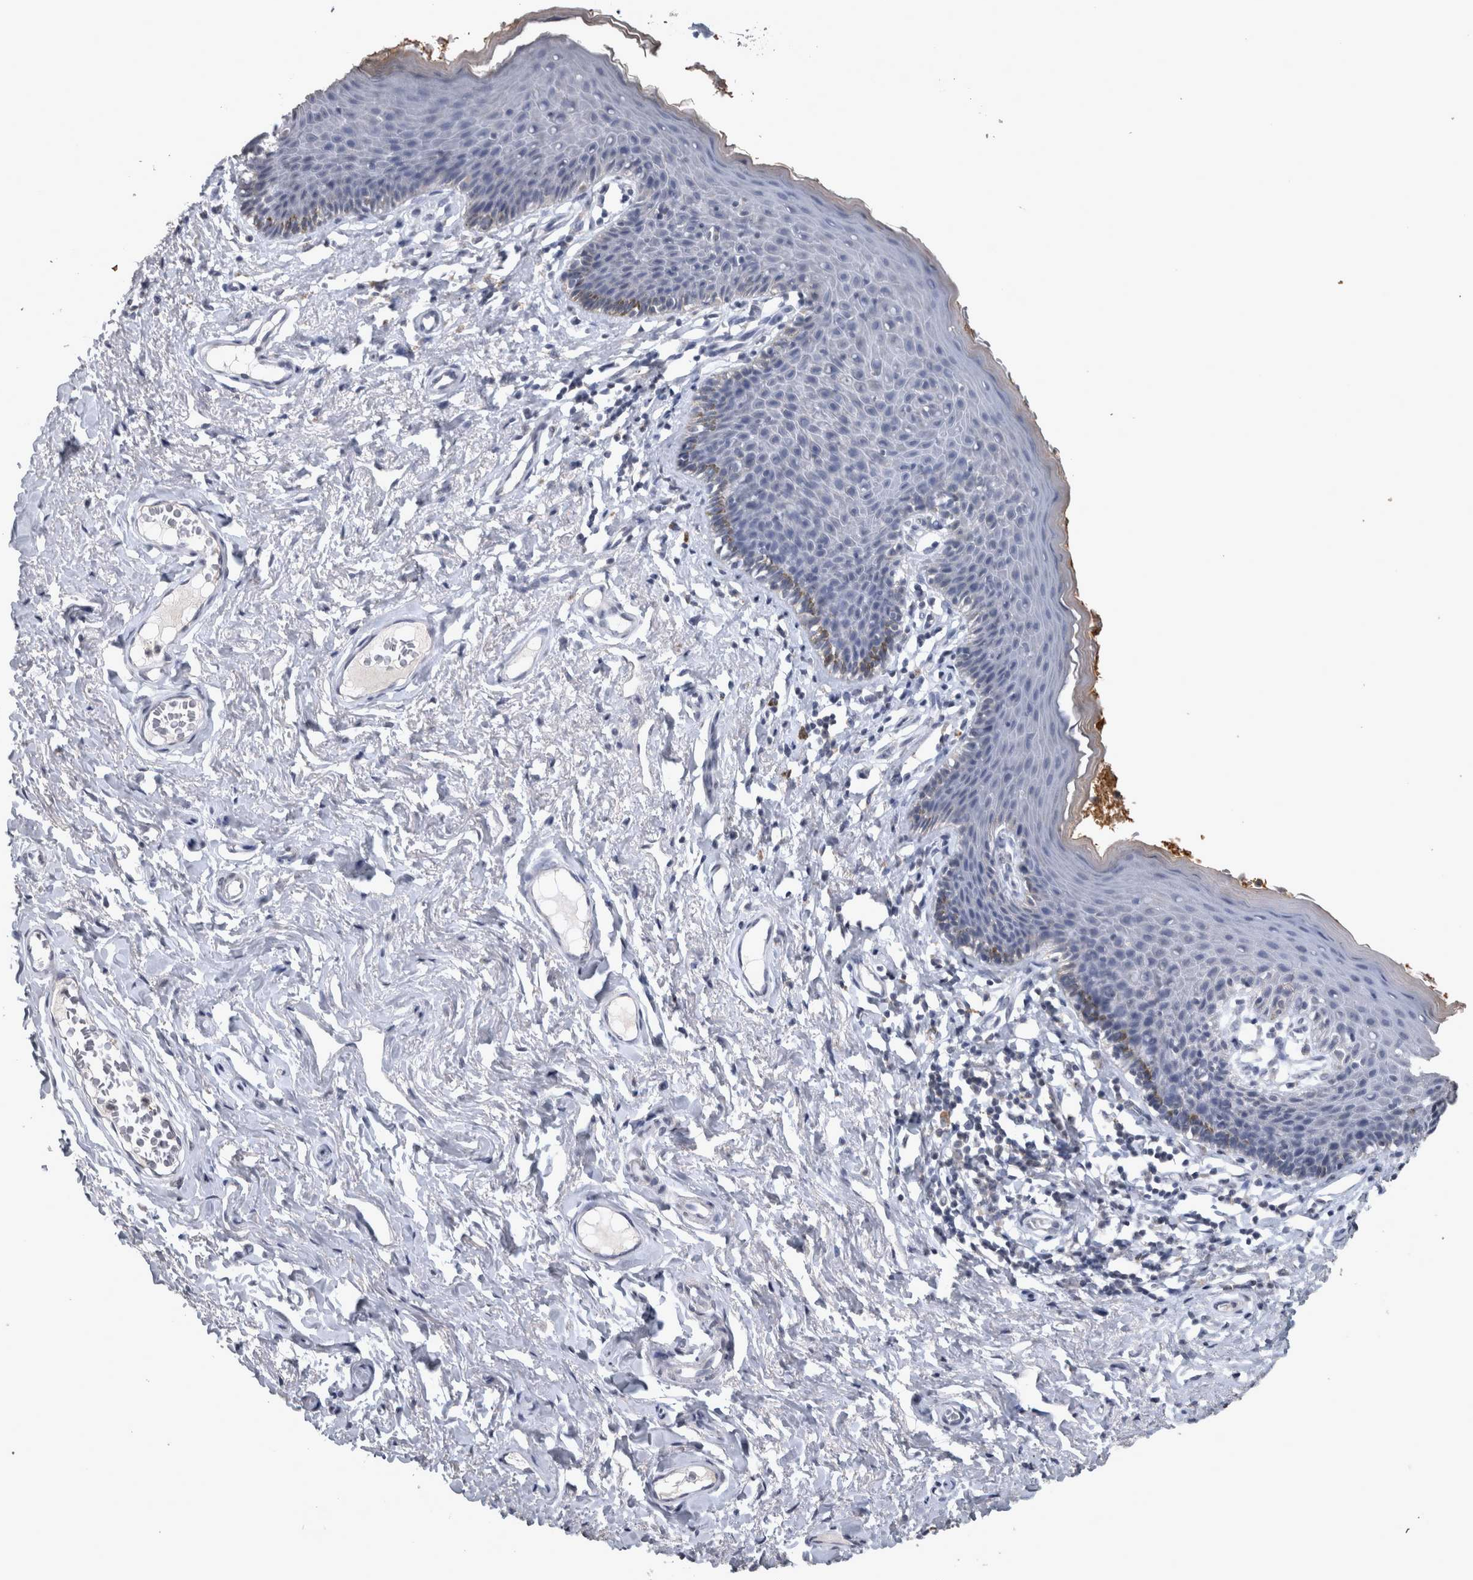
{"staining": {"intensity": "weak", "quantity": "<25%", "location": "cytoplasmic/membranous"}, "tissue": "skin", "cell_type": "Epidermal cells", "image_type": "normal", "snomed": [{"axis": "morphology", "description": "Normal tissue, NOS"}, {"axis": "topography", "description": "Vulva"}], "caption": "IHC image of normal skin stained for a protein (brown), which displays no expression in epidermal cells.", "gene": "WNT7A", "patient": {"sex": "female", "age": 66}}